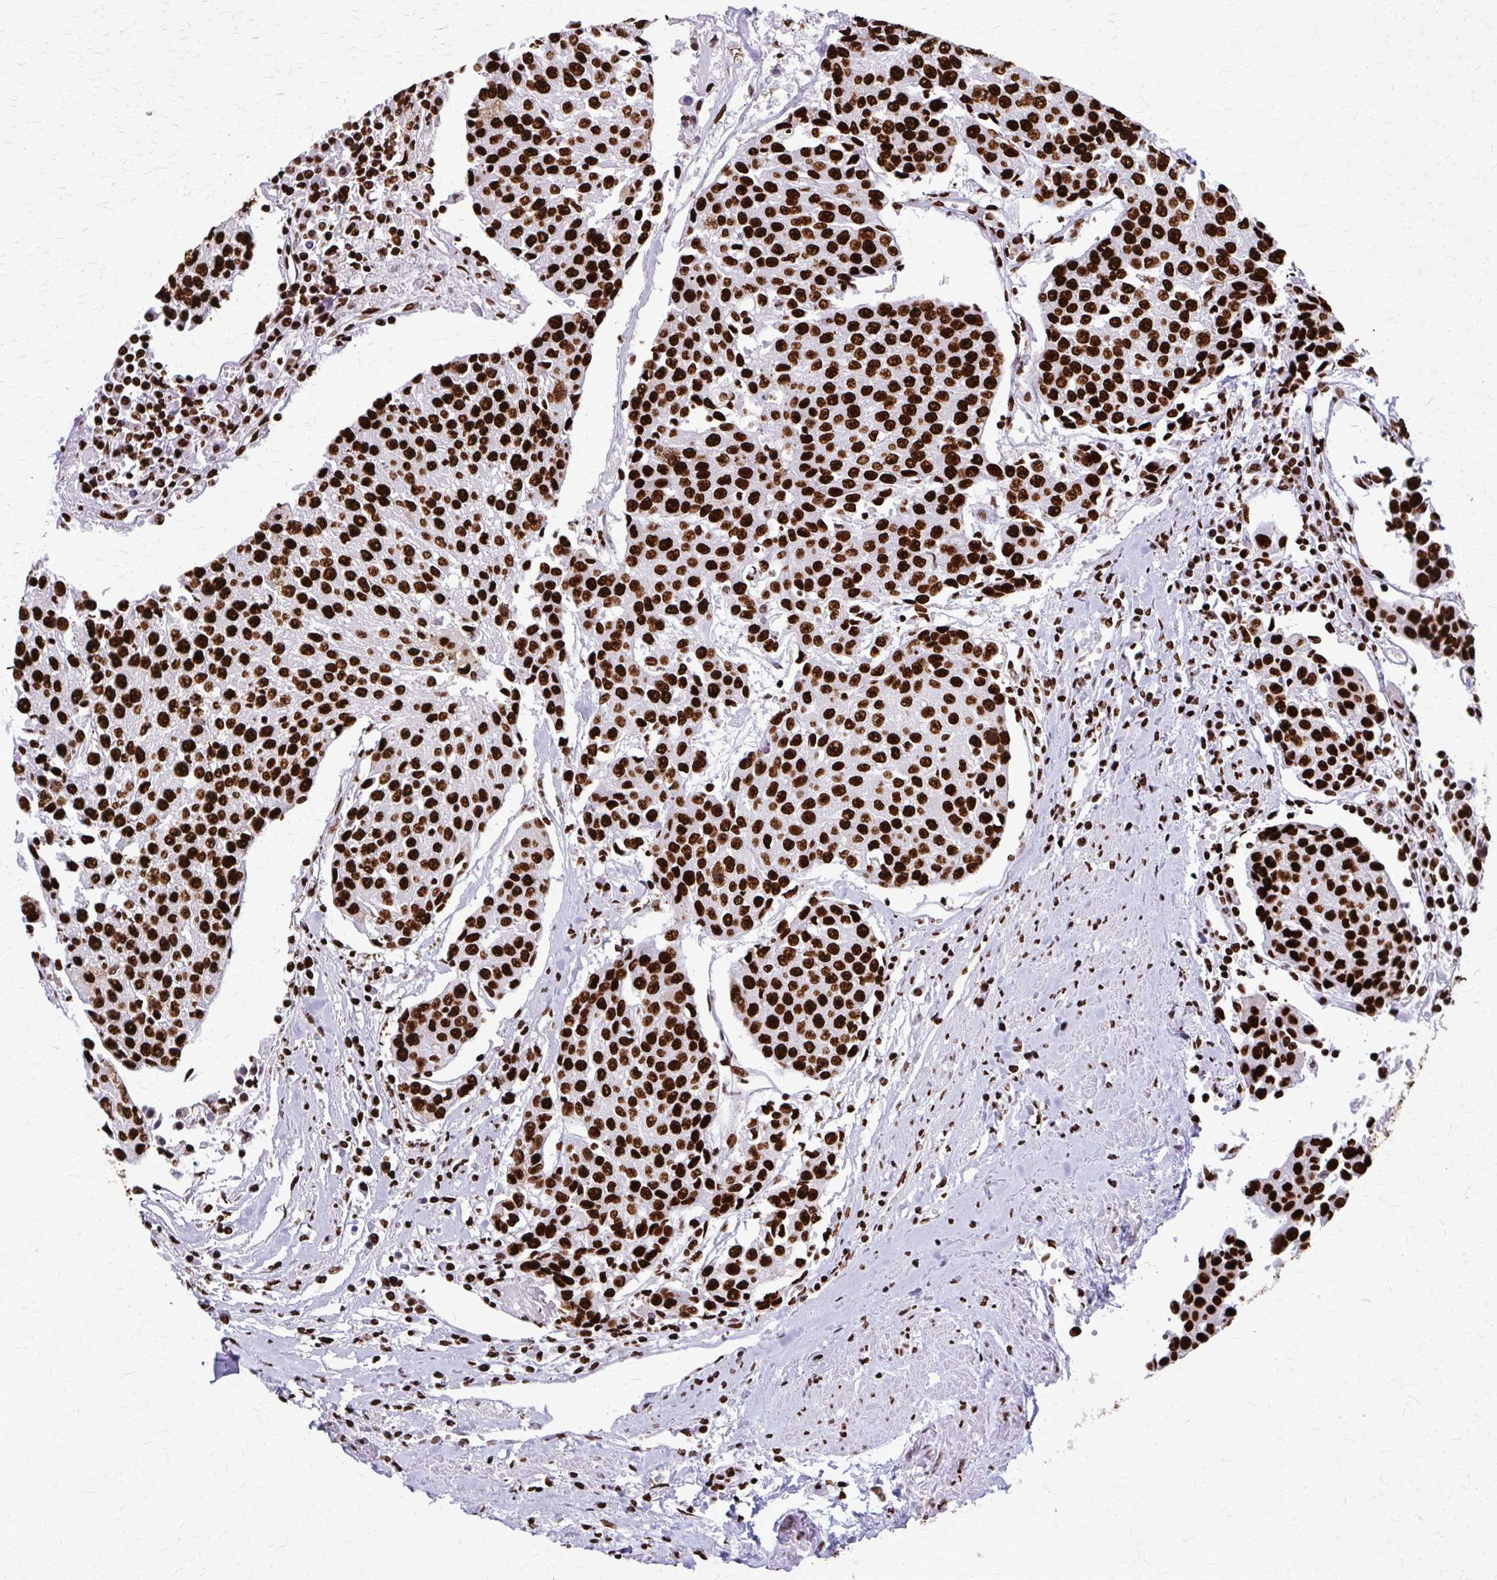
{"staining": {"intensity": "strong", "quantity": ">75%", "location": "nuclear"}, "tissue": "urothelial cancer", "cell_type": "Tumor cells", "image_type": "cancer", "snomed": [{"axis": "morphology", "description": "Urothelial carcinoma, High grade"}, {"axis": "topography", "description": "Urinary bladder"}], "caption": "High-power microscopy captured an immunohistochemistry histopathology image of high-grade urothelial carcinoma, revealing strong nuclear staining in approximately >75% of tumor cells. (IHC, brightfield microscopy, high magnification).", "gene": "SFPQ", "patient": {"sex": "female", "age": 85}}